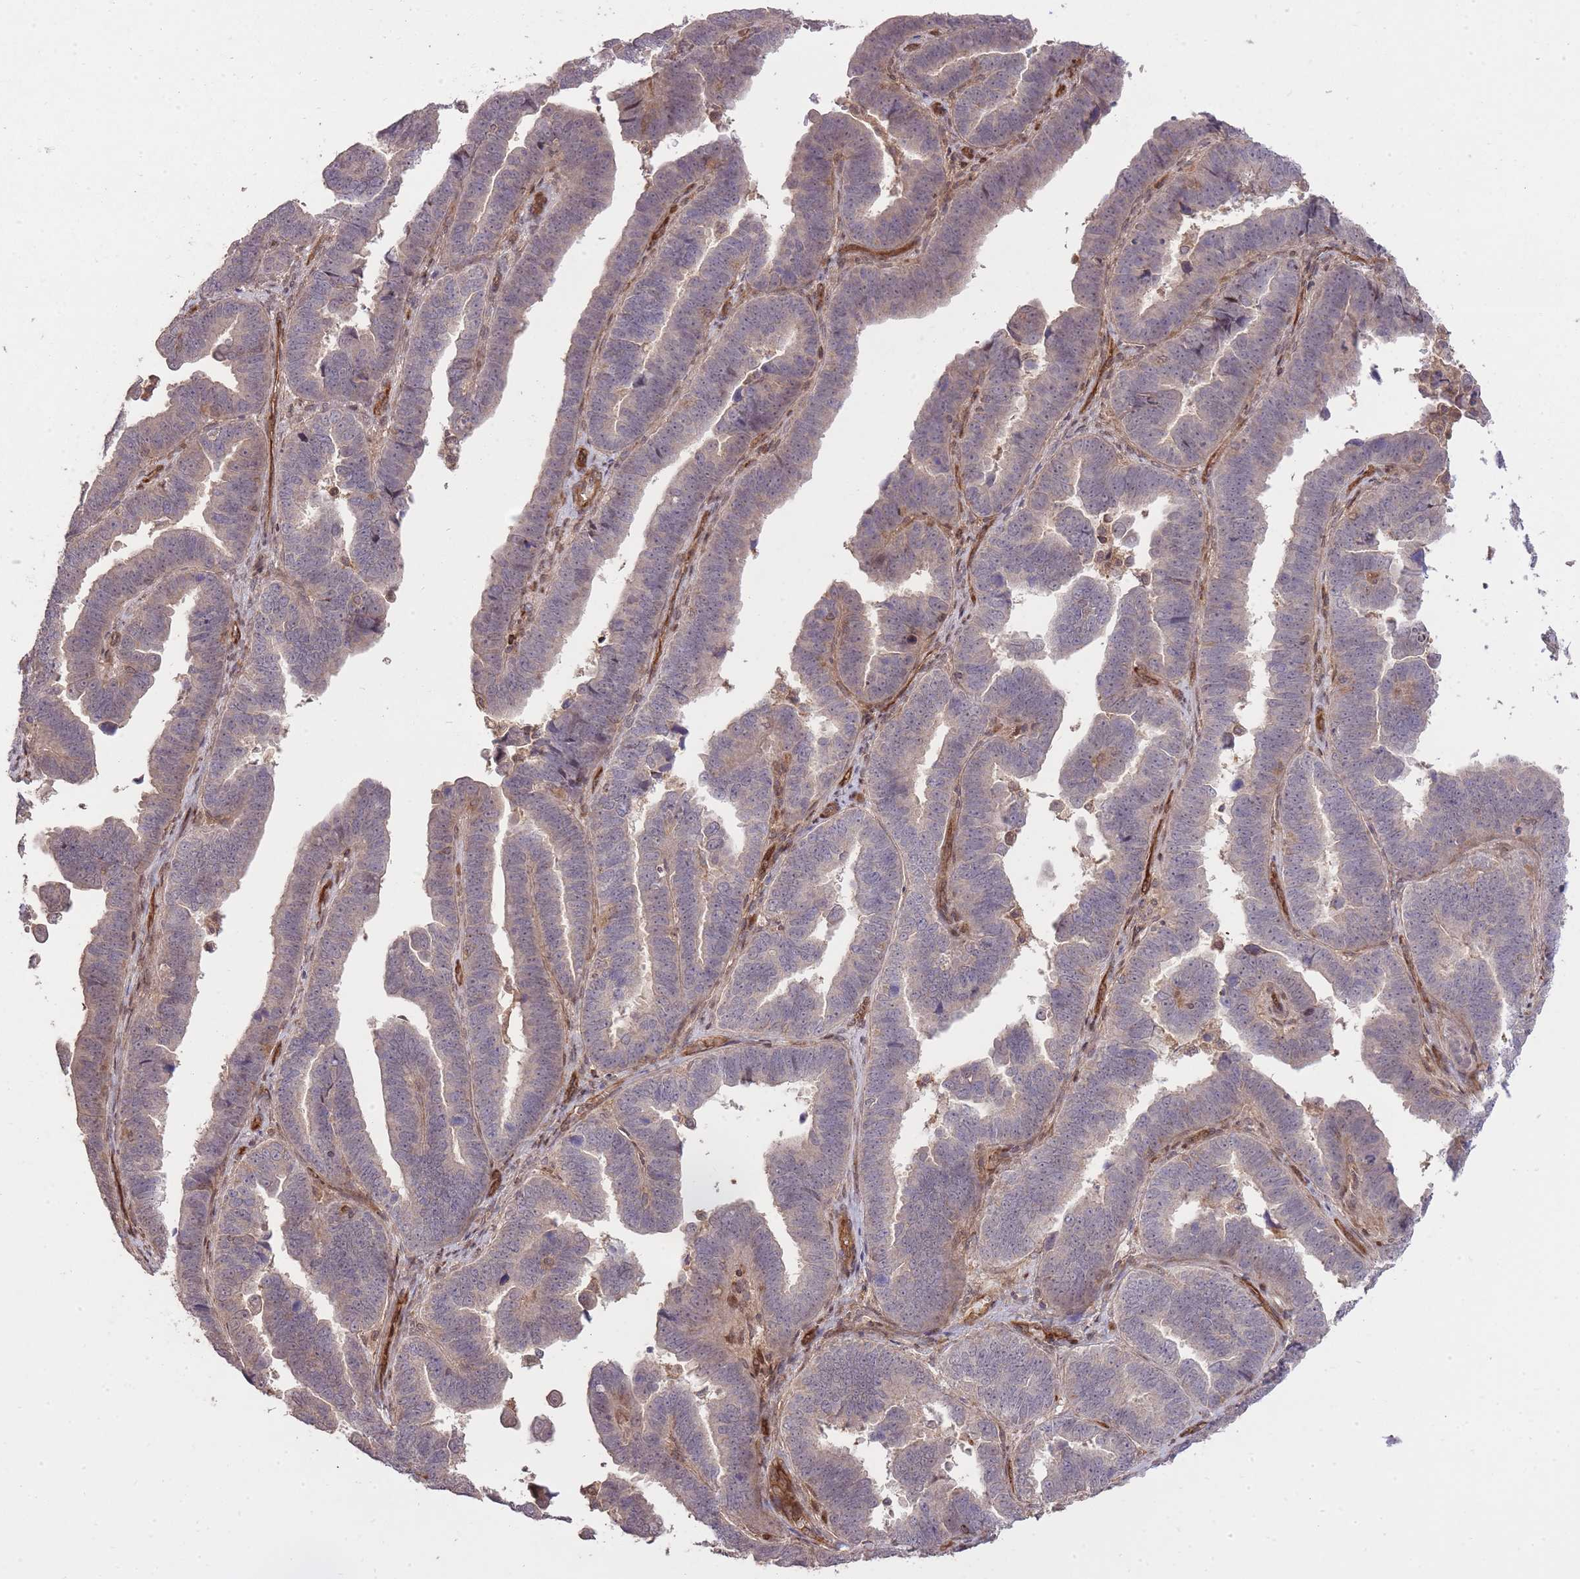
{"staining": {"intensity": "weak", "quantity": "<25%", "location": "cytoplasmic/membranous"}, "tissue": "endometrial cancer", "cell_type": "Tumor cells", "image_type": "cancer", "snomed": [{"axis": "morphology", "description": "Adenocarcinoma, NOS"}, {"axis": "topography", "description": "Endometrium"}], "caption": "Adenocarcinoma (endometrial) was stained to show a protein in brown. There is no significant expression in tumor cells.", "gene": "PLD1", "patient": {"sex": "female", "age": 75}}